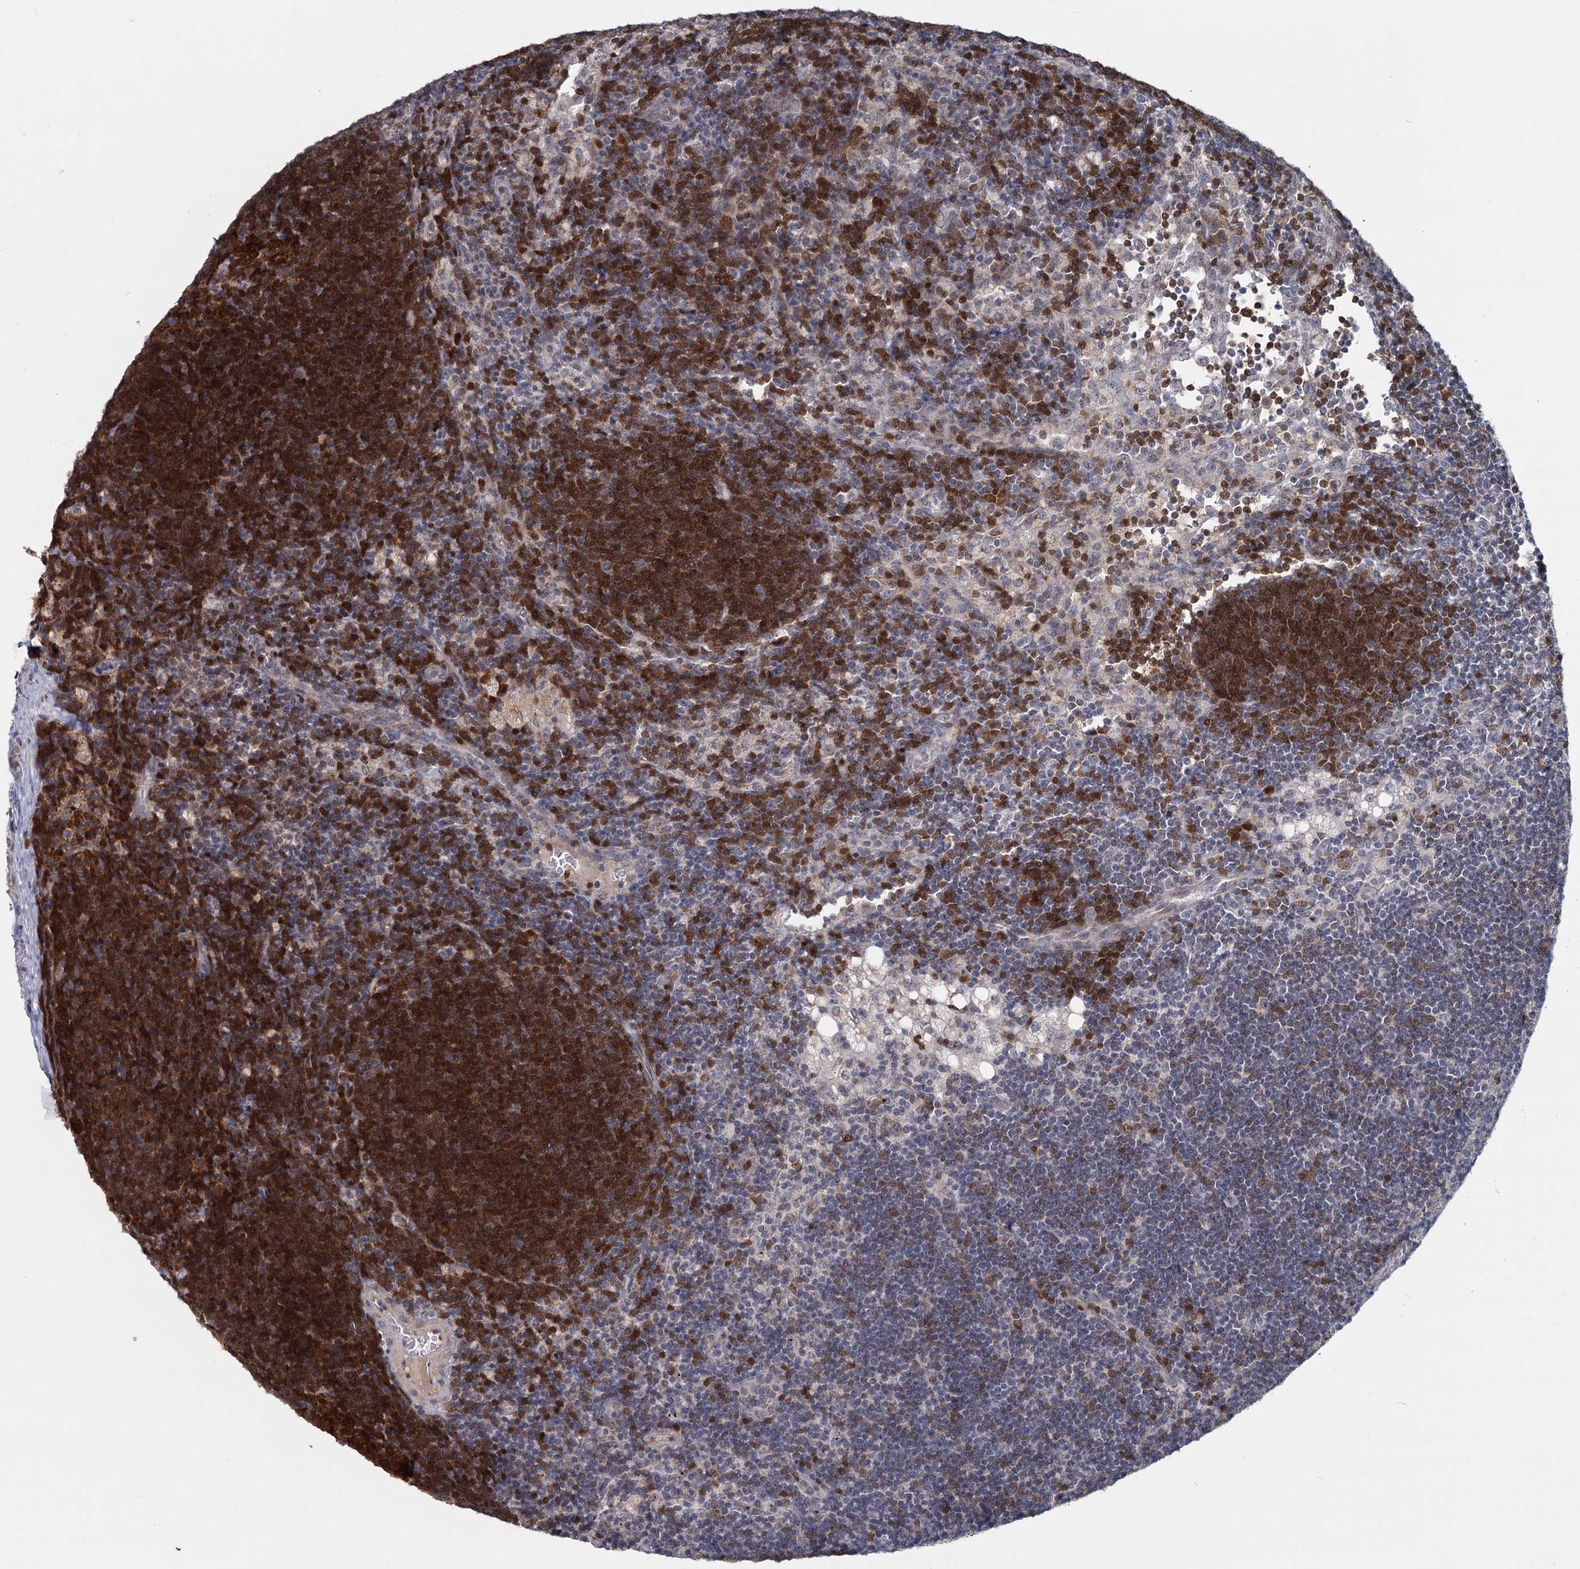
{"staining": {"intensity": "strong", "quantity": ">75%", "location": "cytoplasmic/membranous"}, "tissue": "lymph node", "cell_type": "Germinal center cells", "image_type": "normal", "snomed": [{"axis": "morphology", "description": "Normal tissue, NOS"}, {"axis": "topography", "description": "Lymph node"}], "caption": "A photomicrograph of lymph node stained for a protein exhibits strong cytoplasmic/membranous brown staining in germinal center cells. (IHC, brightfield microscopy, high magnification).", "gene": "STAP1", "patient": {"sex": "male", "age": 24}}